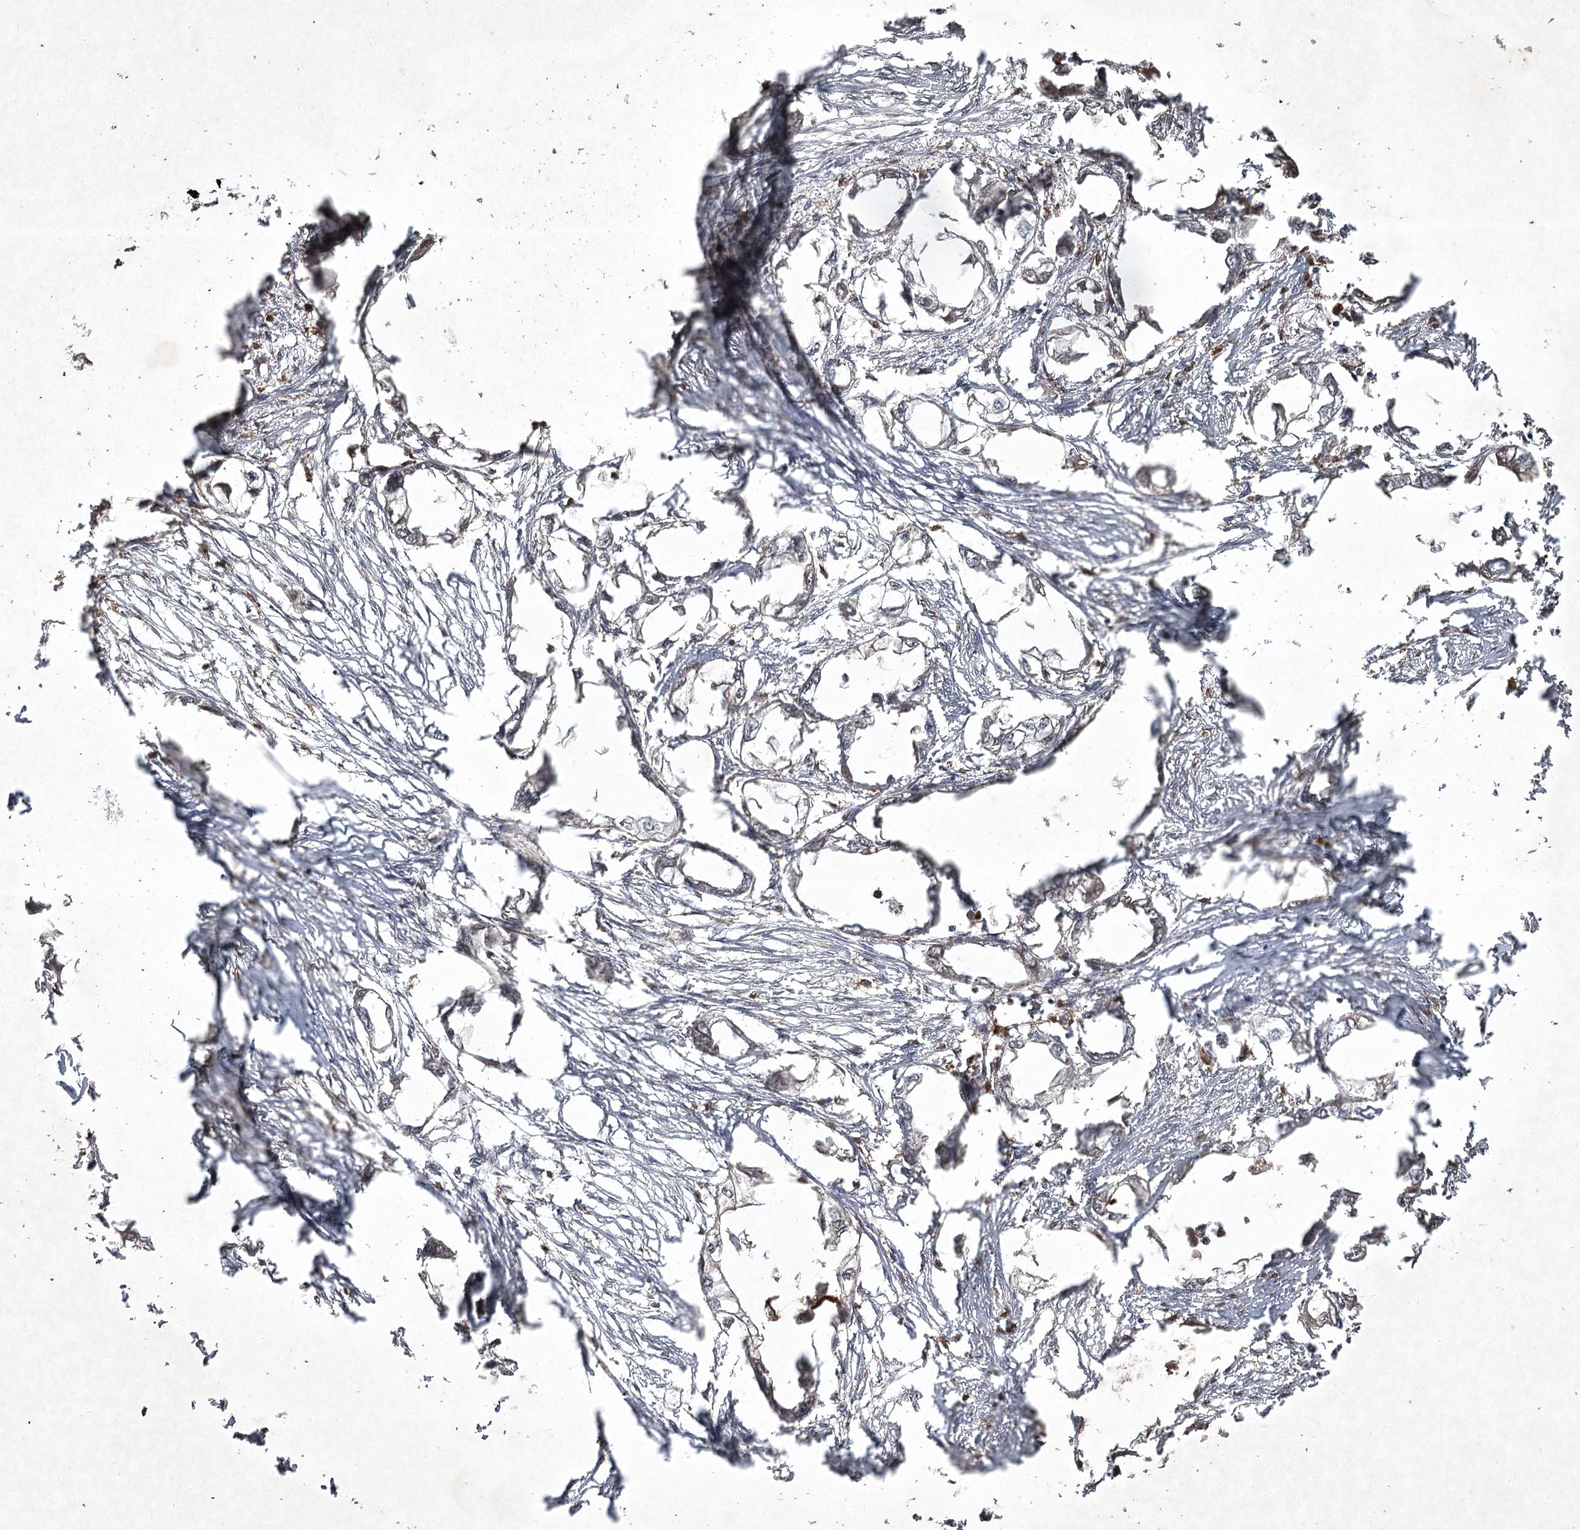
{"staining": {"intensity": "negative", "quantity": "none", "location": "none"}, "tissue": "endometrial cancer", "cell_type": "Tumor cells", "image_type": "cancer", "snomed": [{"axis": "morphology", "description": "Adenocarcinoma, NOS"}, {"axis": "morphology", "description": "Adenocarcinoma, metastatic, NOS"}, {"axis": "topography", "description": "Adipose tissue"}, {"axis": "topography", "description": "Endometrium"}], "caption": "An IHC image of endometrial adenocarcinoma is shown. There is no staining in tumor cells of endometrial adenocarcinoma.", "gene": "CYP2B6", "patient": {"sex": "female", "age": 67}}